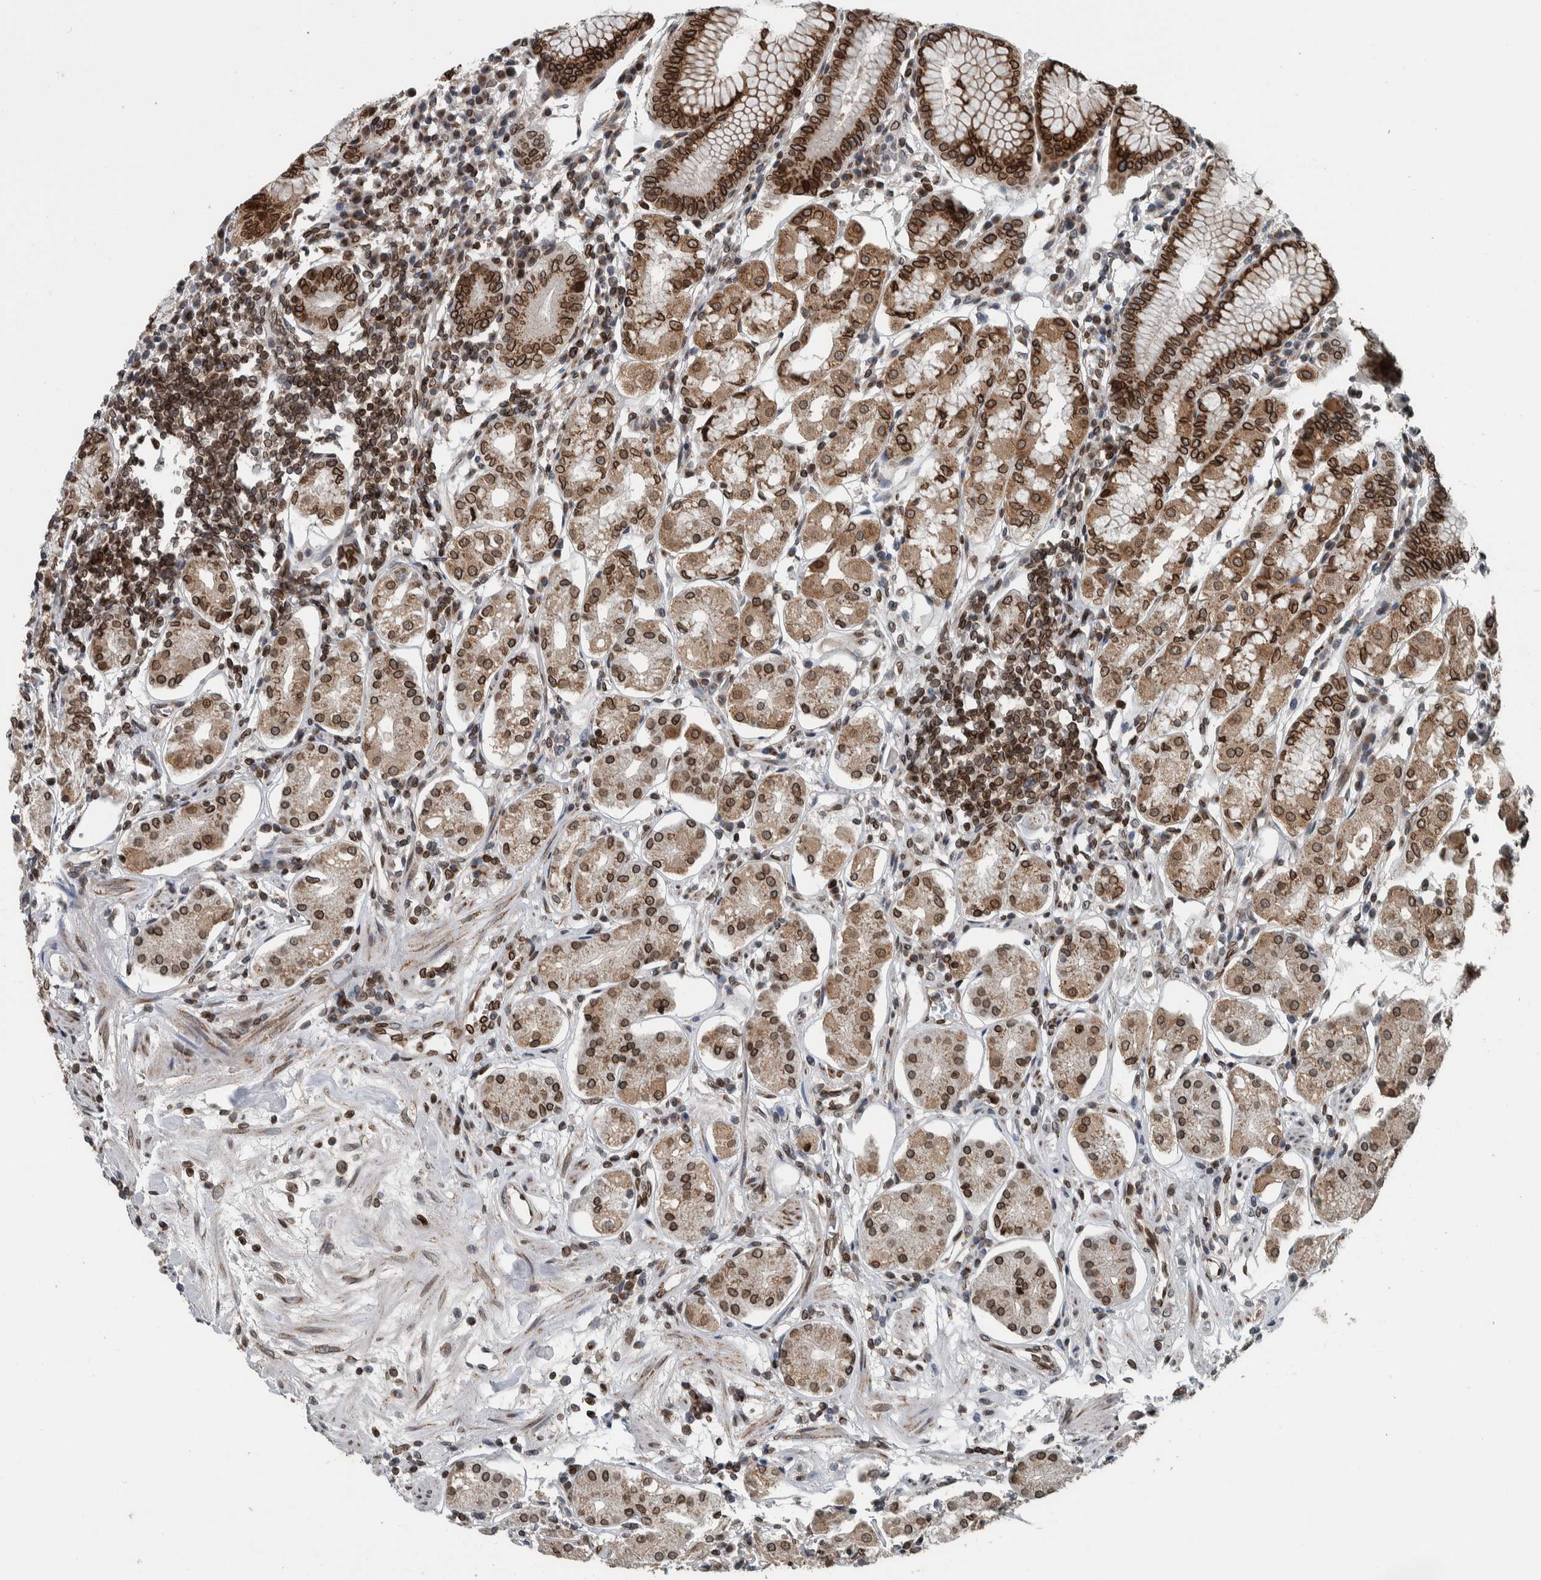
{"staining": {"intensity": "strong", "quantity": "25%-75%", "location": "cytoplasmic/membranous,nuclear"}, "tissue": "stomach", "cell_type": "Glandular cells", "image_type": "normal", "snomed": [{"axis": "morphology", "description": "Normal tissue, NOS"}, {"axis": "topography", "description": "Stomach"}, {"axis": "topography", "description": "Stomach, lower"}], "caption": "A high-resolution image shows immunohistochemistry staining of unremarkable stomach, which displays strong cytoplasmic/membranous,nuclear staining in about 25%-75% of glandular cells.", "gene": "FAM135B", "patient": {"sex": "female", "age": 56}}